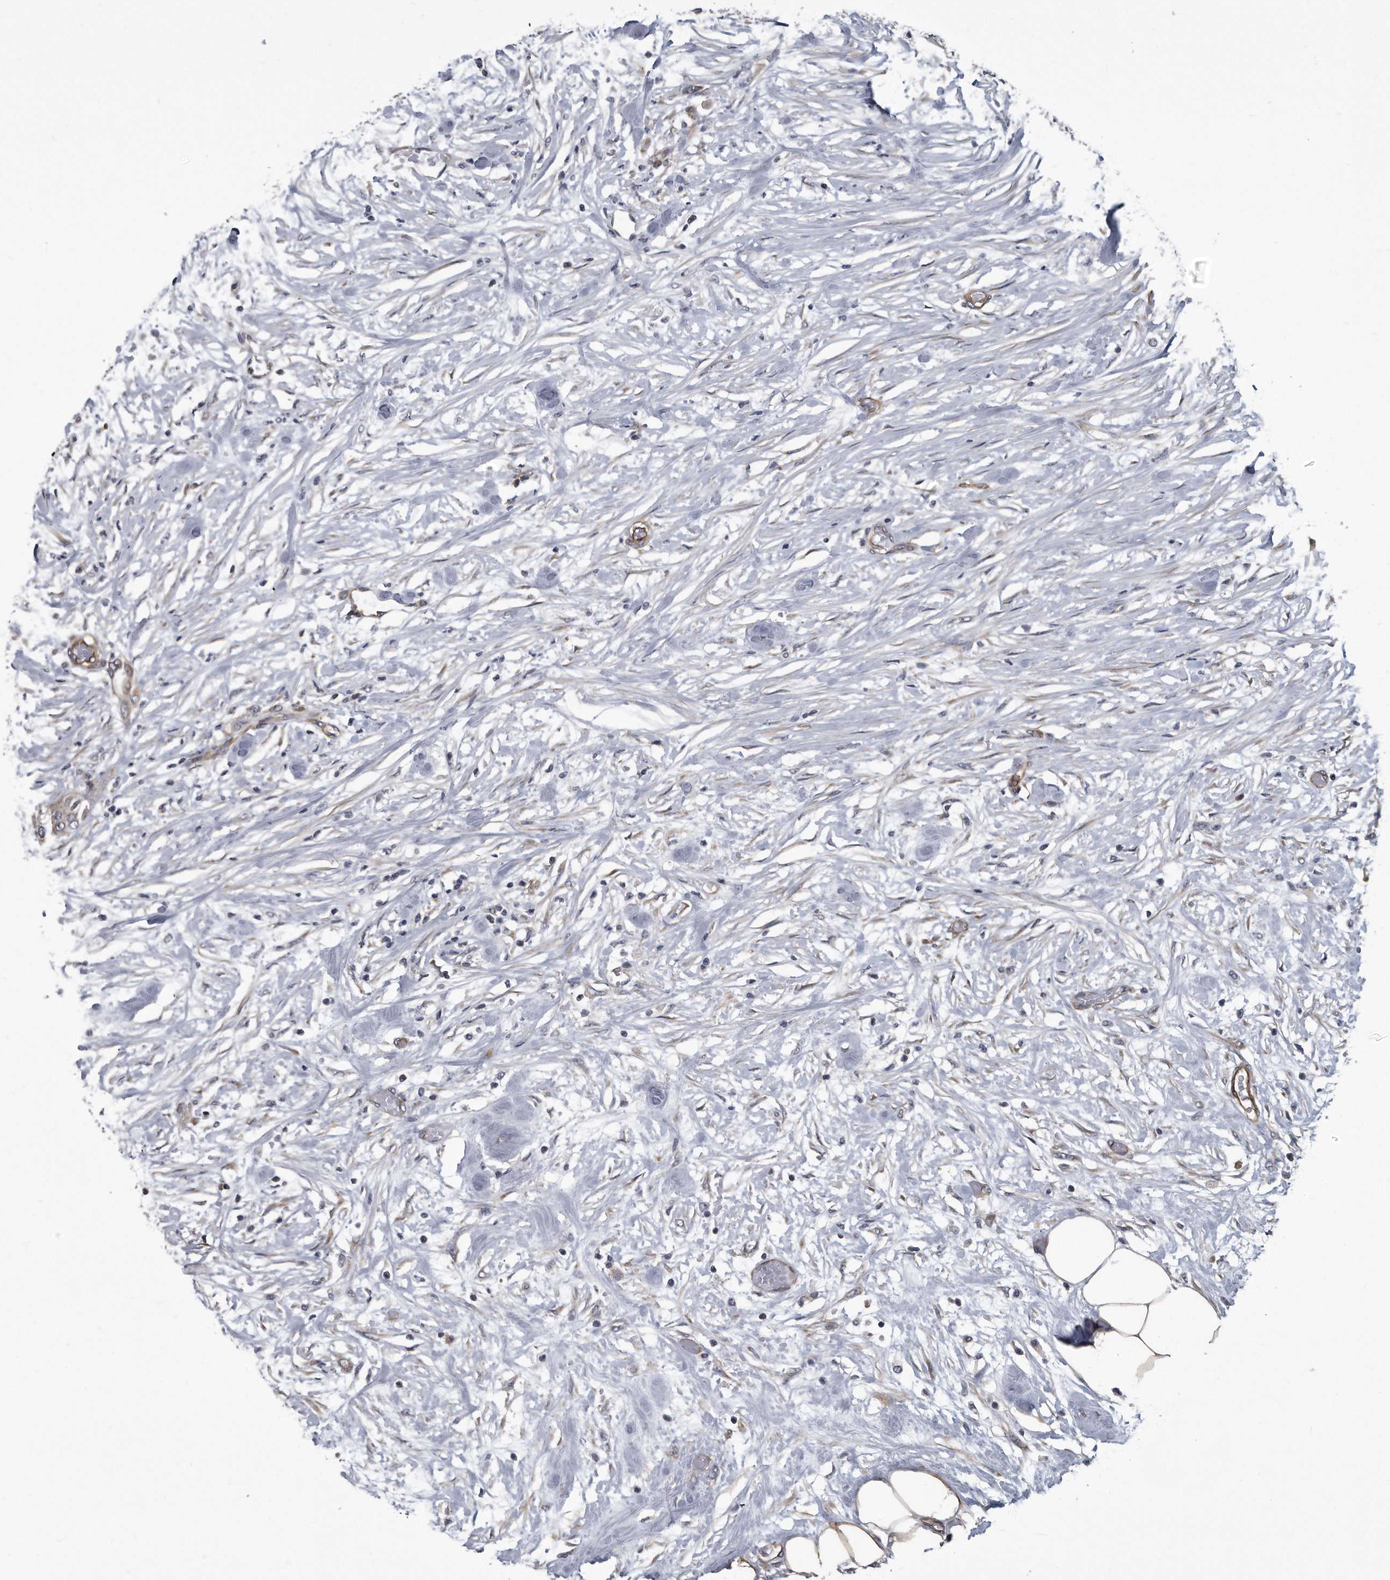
{"staining": {"intensity": "negative", "quantity": "none", "location": "none"}, "tissue": "urothelial cancer", "cell_type": "Tumor cells", "image_type": "cancer", "snomed": [{"axis": "morphology", "description": "Urothelial carcinoma, High grade"}, {"axis": "topography", "description": "Urinary bladder"}], "caption": "Urothelial cancer was stained to show a protein in brown. There is no significant expression in tumor cells. (Immunohistochemistry, brightfield microscopy, high magnification).", "gene": "ARMCX1", "patient": {"sex": "male", "age": 64}}